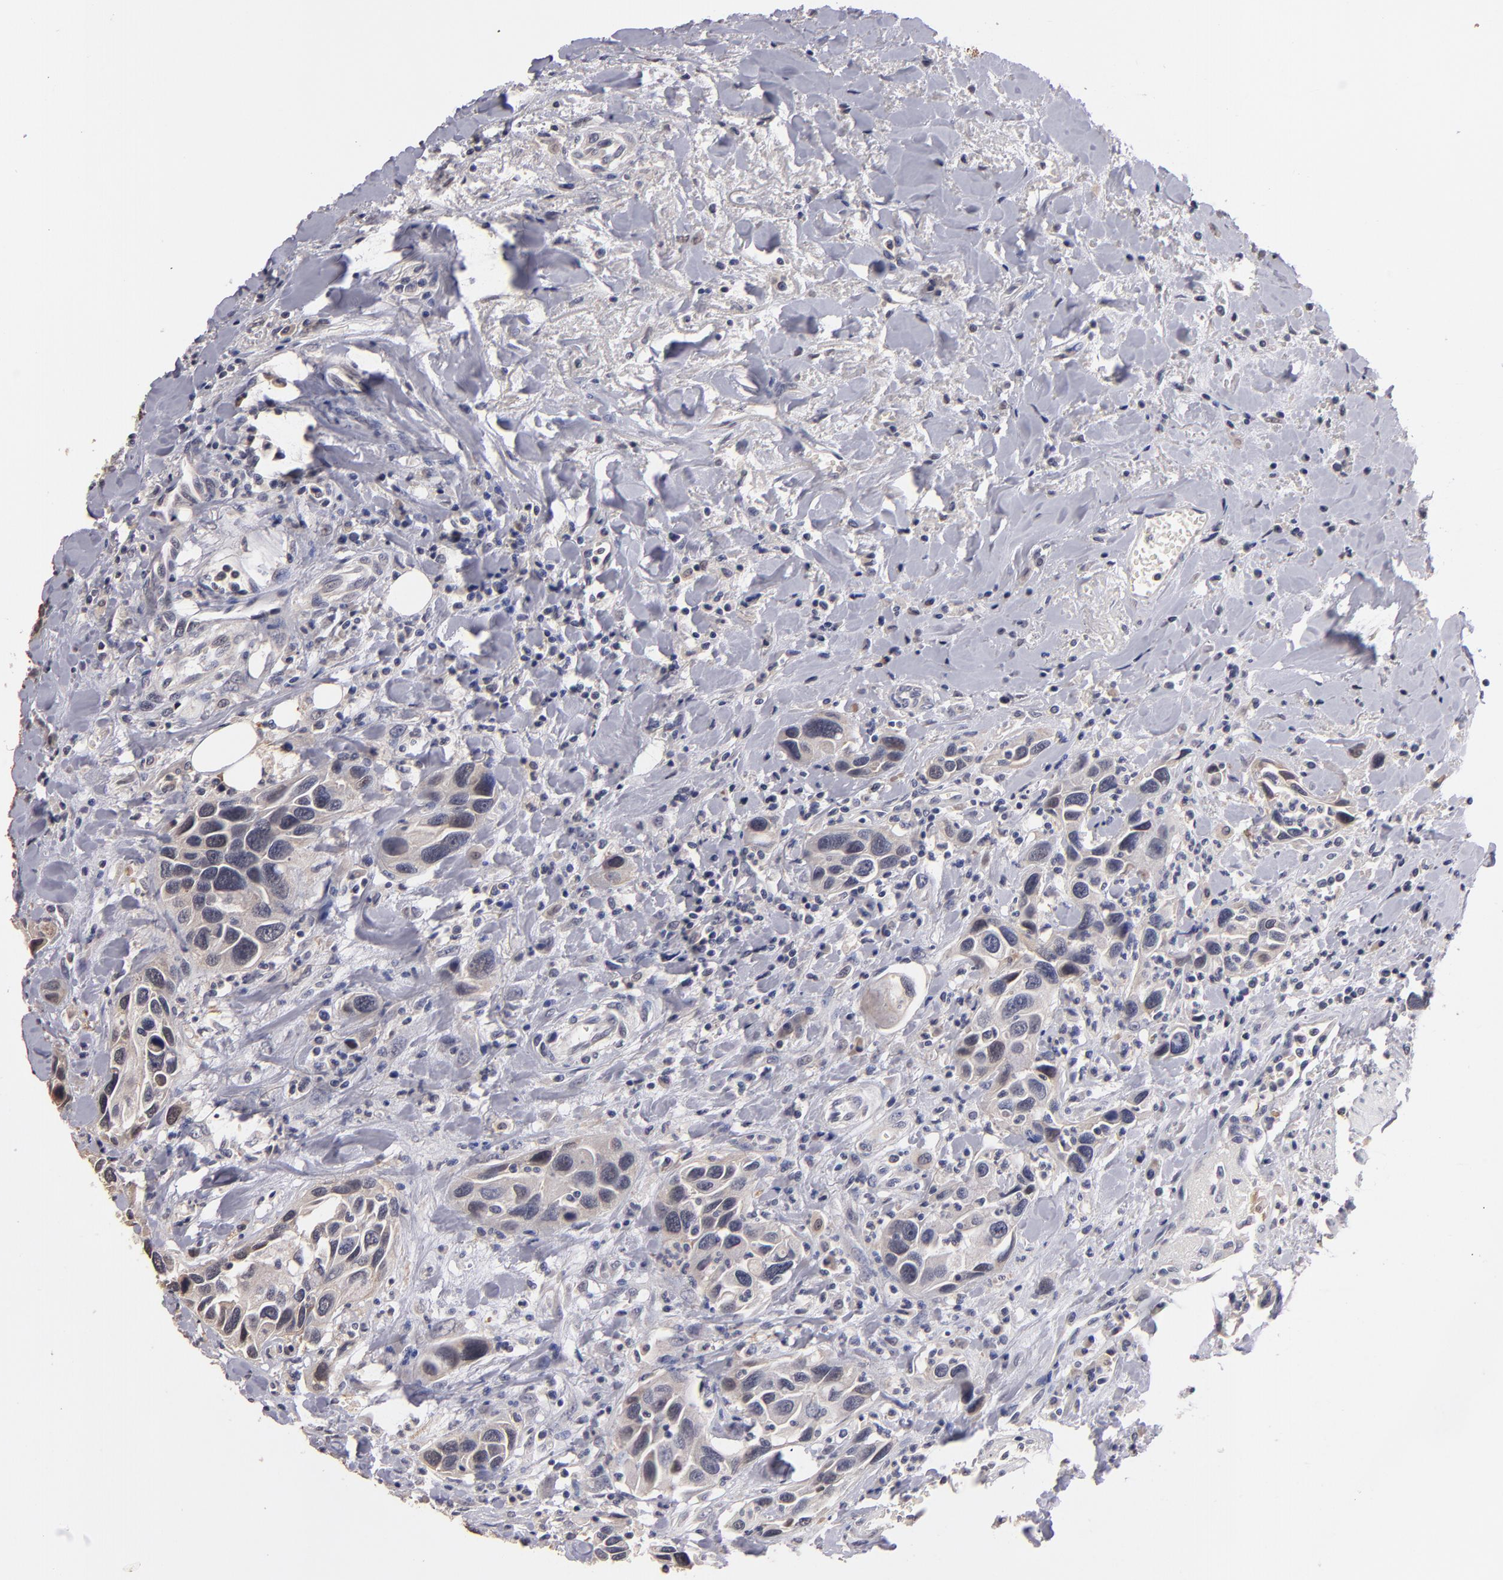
{"staining": {"intensity": "weak", "quantity": "<25%", "location": "cytoplasmic/membranous,nuclear"}, "tissue": "urothelial cancer", "cell_type": "Tumor cells", "image_type": "cancer", "snomed": [{"axis": "morphology", "description": "Urothelial carcinoma, High grade"}, {"axis": "topography", "description": "Urinary bladder"}], "caption": "Urothelial carcinoma (high-grade) stained for a protein using immunohistochemistry demonstrates no positivity tumor cells.", "gene": "S100A1", "patient": {"sex": "male", "age": 66}}